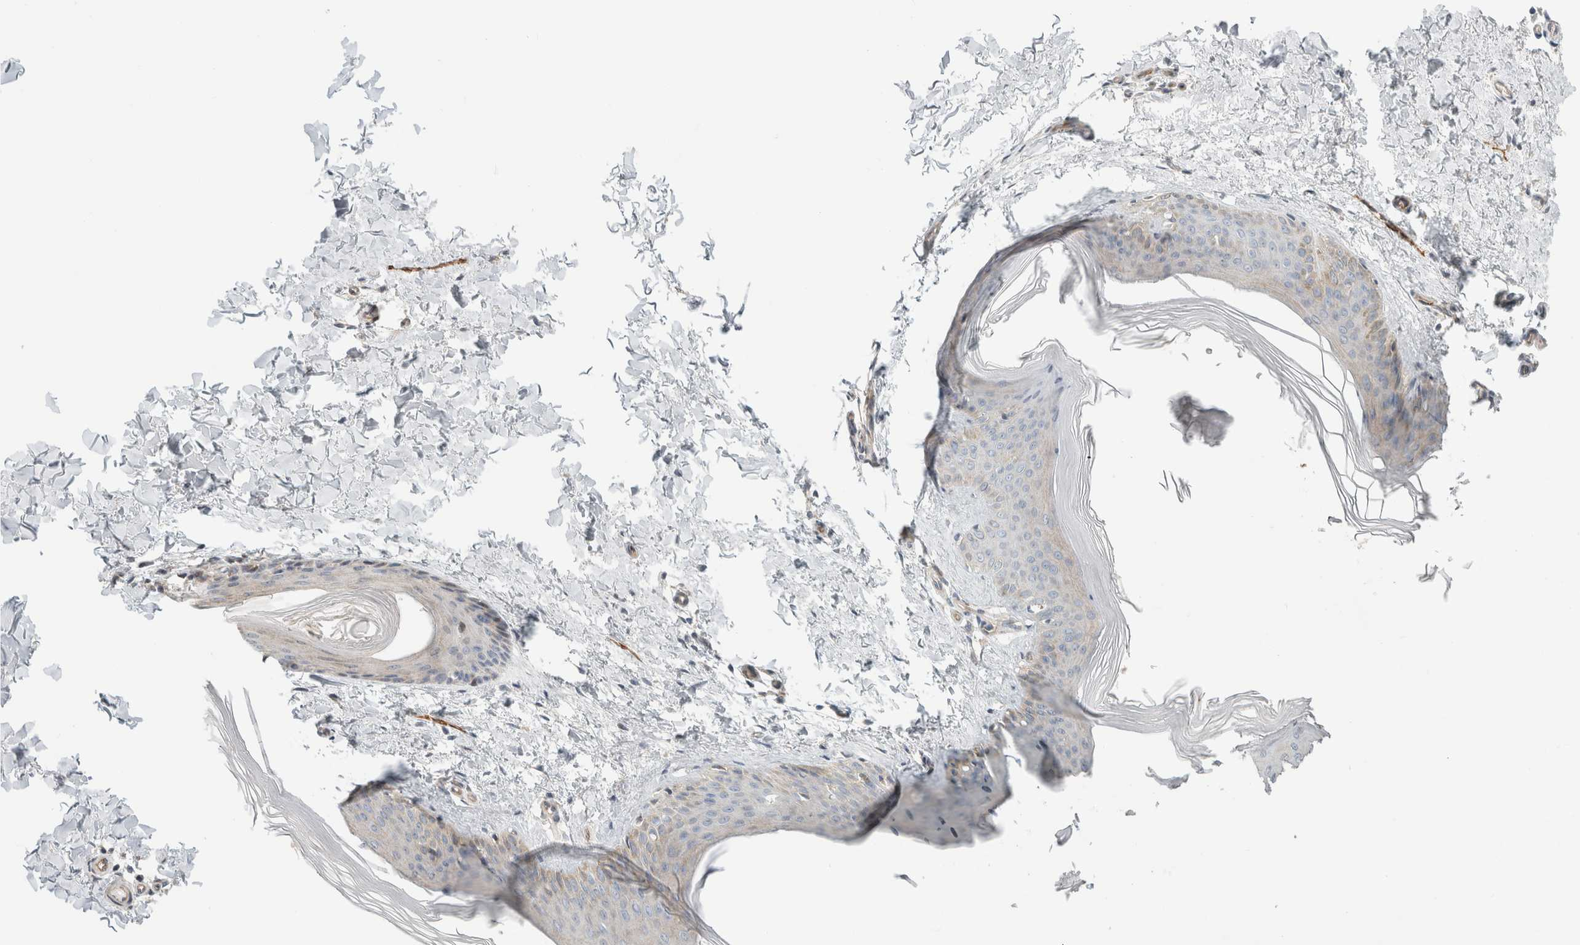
{"staining": {"intensity": "negative", "quantity": "none", "location": "none"}, "tissue": "skin", "cell_type": "Fibroblasts", "image_type": "normal", "snomed": [{"axis": "morphology", "description": "Normal tissue, NOS"}, {"axis": "topography", "description": "Skin"}], "caption": "Human skin stained for a protein using immunohistochemistry (IHC) shows no staining in fibroblasts.", "gene": "KPNA5", "patient": {"sex": "female", "age": 27}}